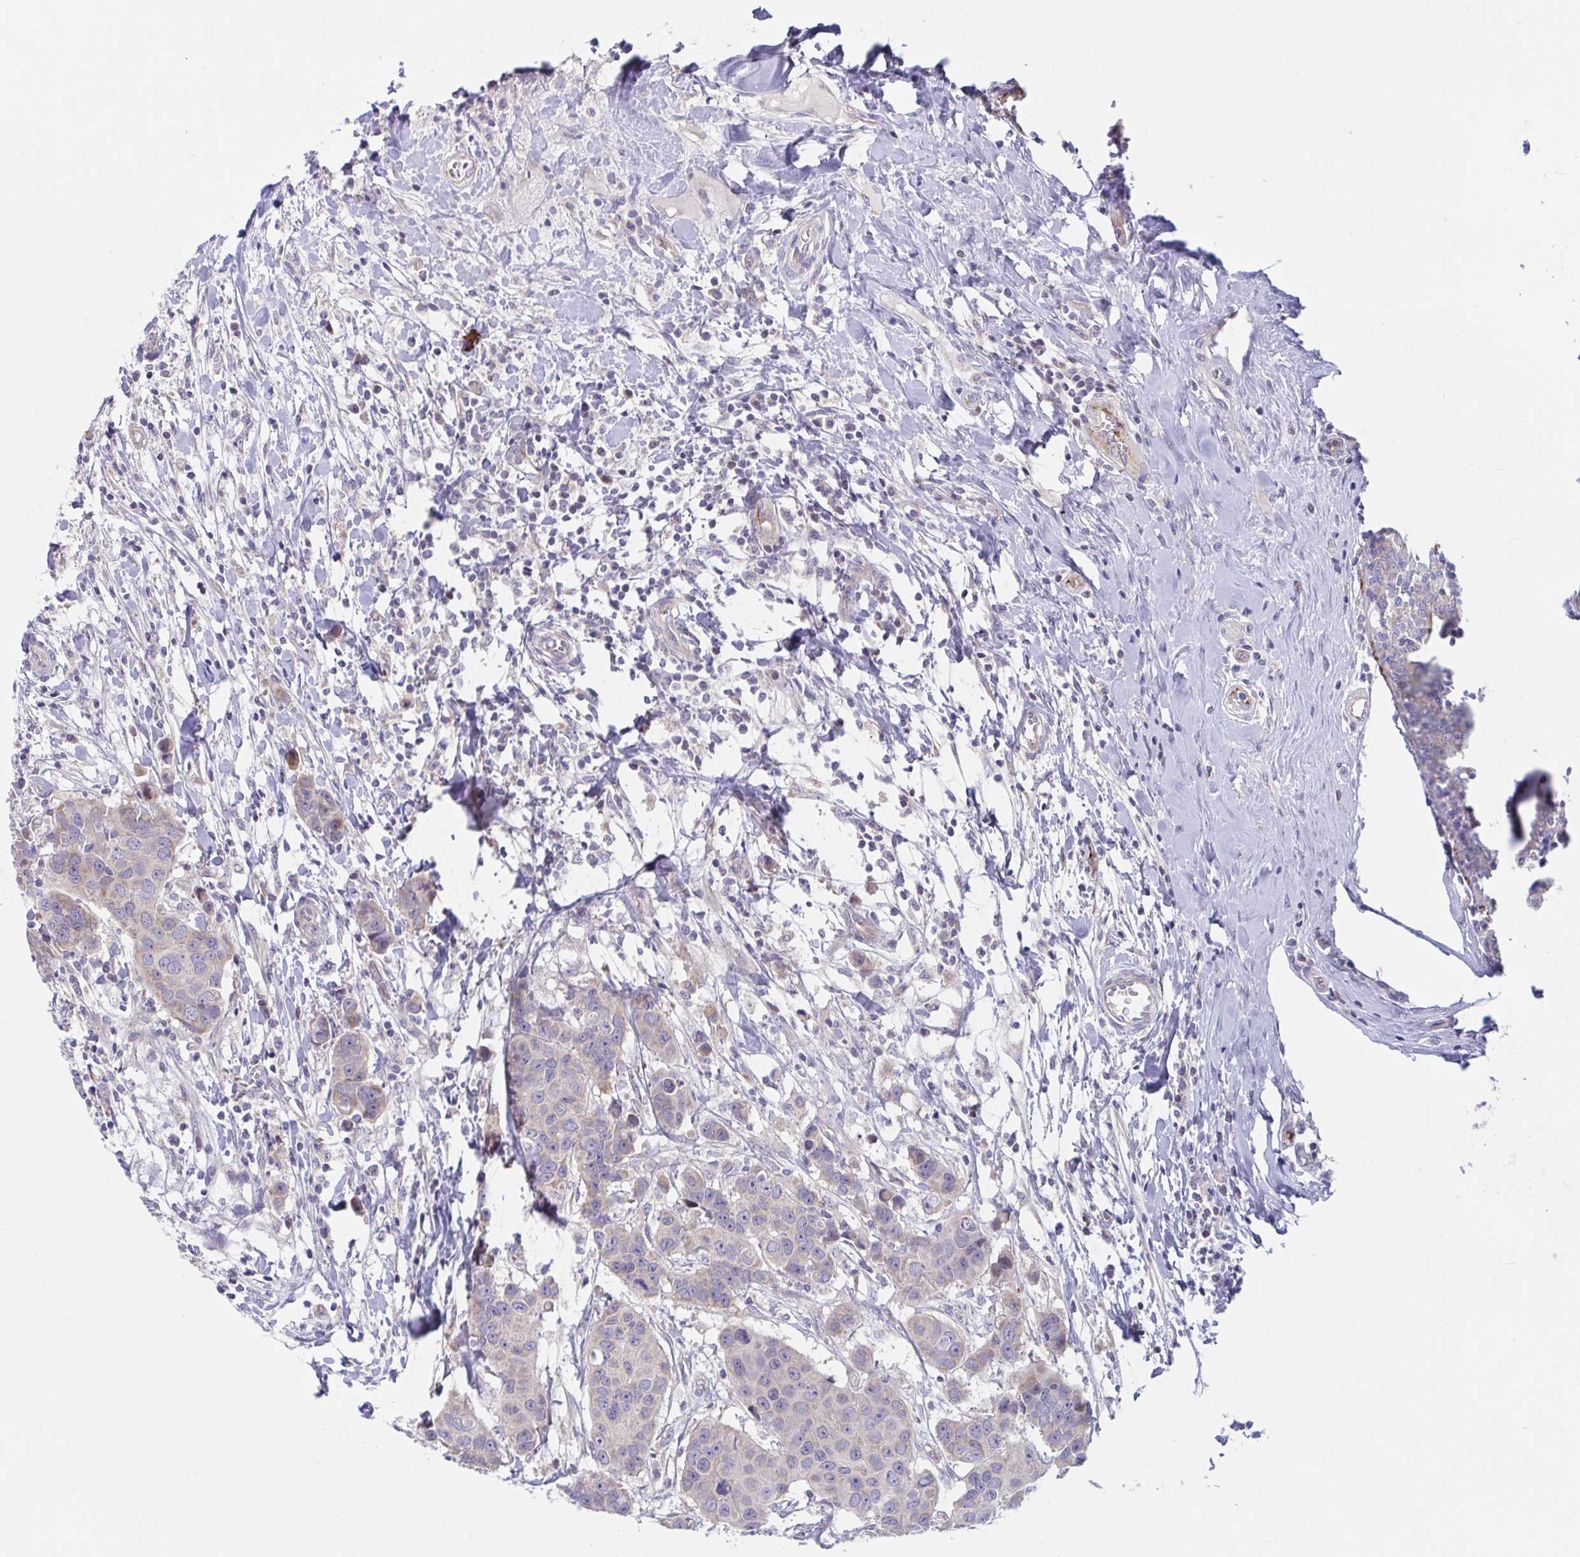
{"staining": {"intensity": "negative", "quantity": "none", "location": "none"}, "tissue": "breast cancer", "cell_type": "Tumor cells", "image_type": "cancer", "snomed": [{"axis": "morphology", "description": "Duct carcinoma"}, {"axis": "topography", "description": "Breast"}], "caption": "This histopathology image is of breast cancer stained with immunohistochemistry (IHC) to label a protein in brown with the nuclei are counter-stained blue. There is no staining in tumor cells.", "gene": "IL37", "patient": {"sex": "female", "age": 24}}